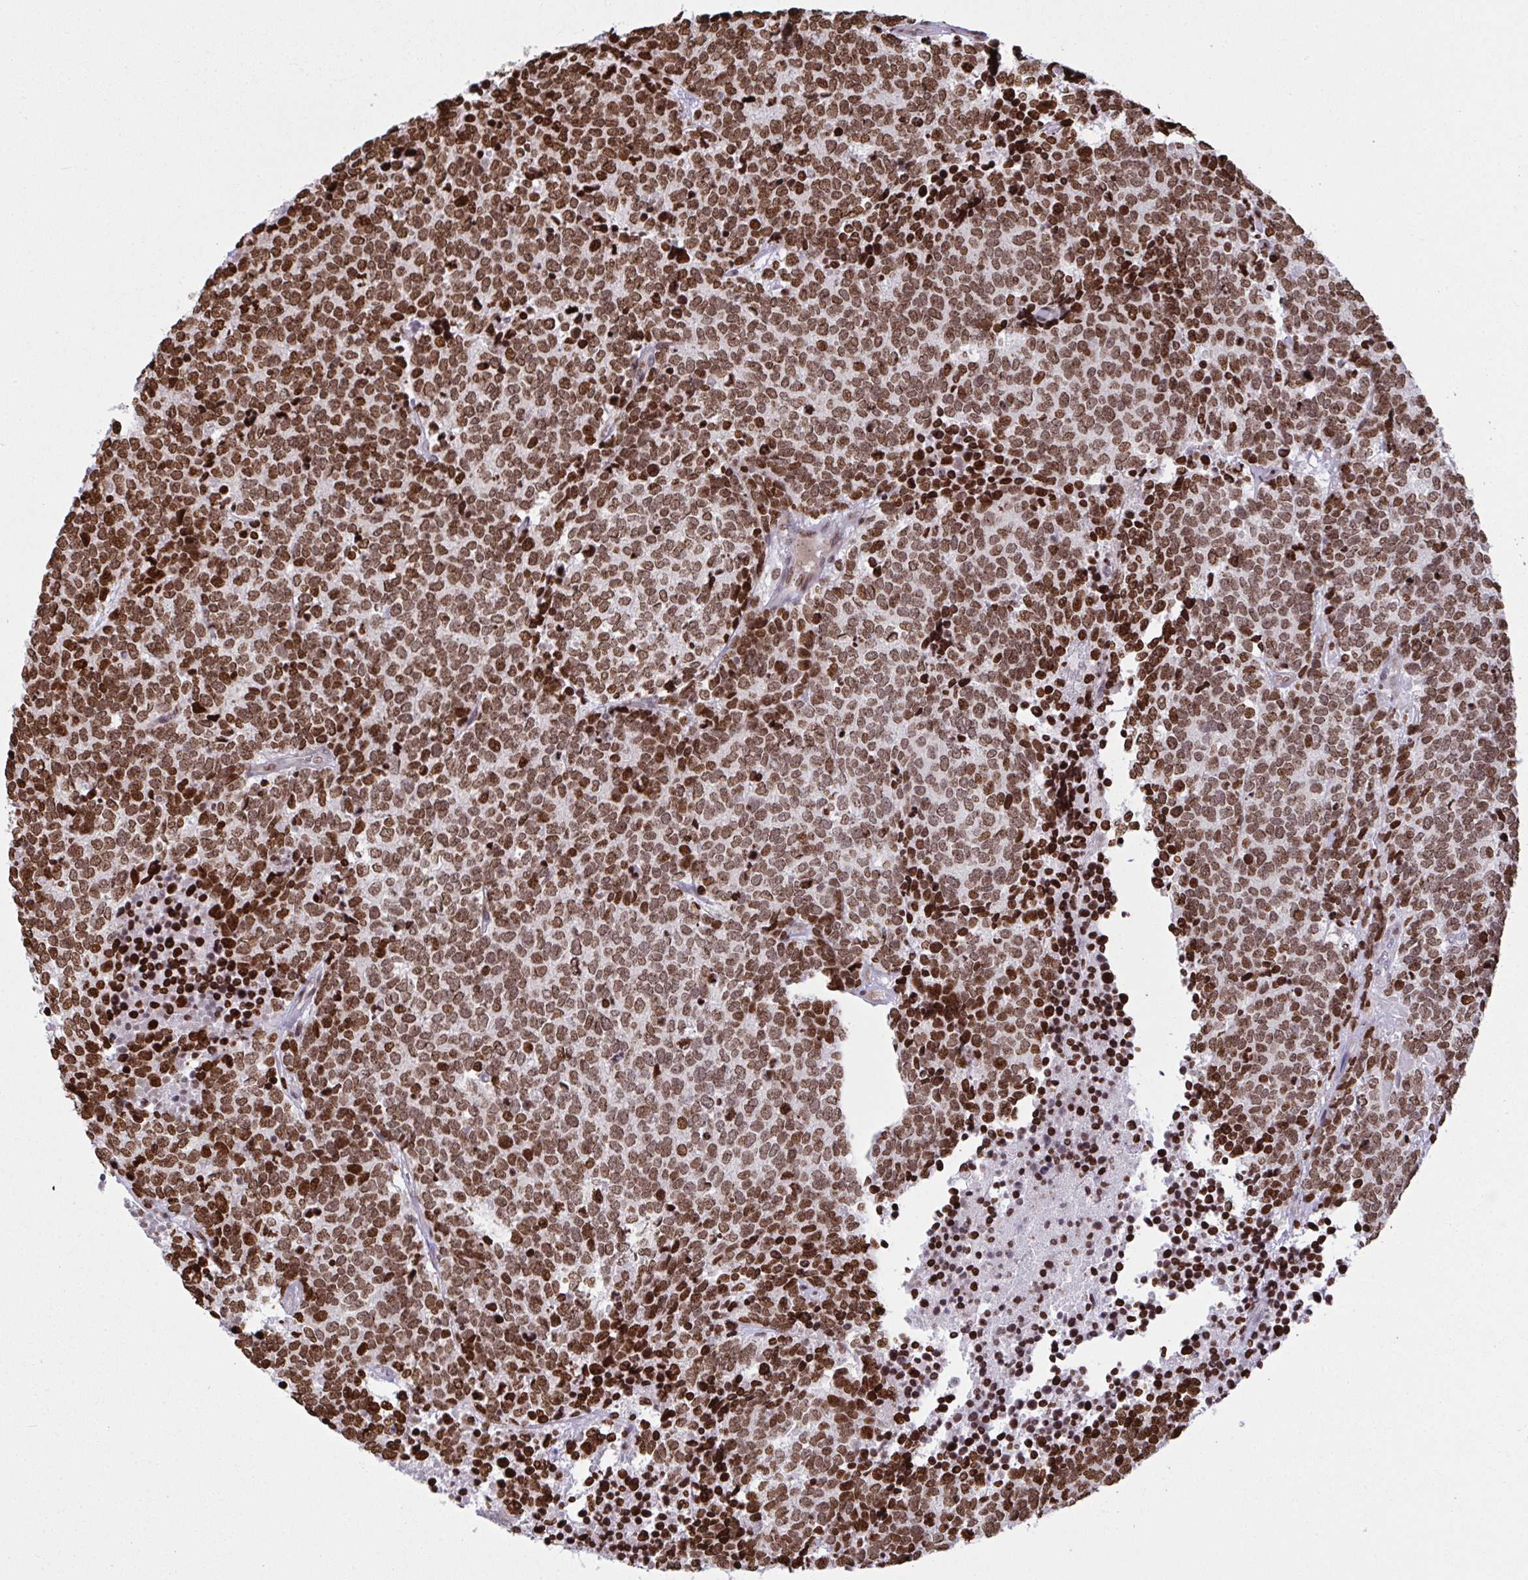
{"staining": {"intensity": "strong", "quantity": ">75%", "location": "nuclear"}, "tissue": "carcinoid", "cell_type": "Tumor cells", "image_type": "cancer", "snomed": [{"axis": "morphology", "description": "Carcinoid, malignant, NOS"}, {"axis": "topography", "description": "Skin"}], "caption": "Malignant carcinoid stained with IHC displays strong nuclear staining in about >75% of tumor cells.", "gene": "RAPGEF5", "patient": {"sex": "female", "age": 79}}